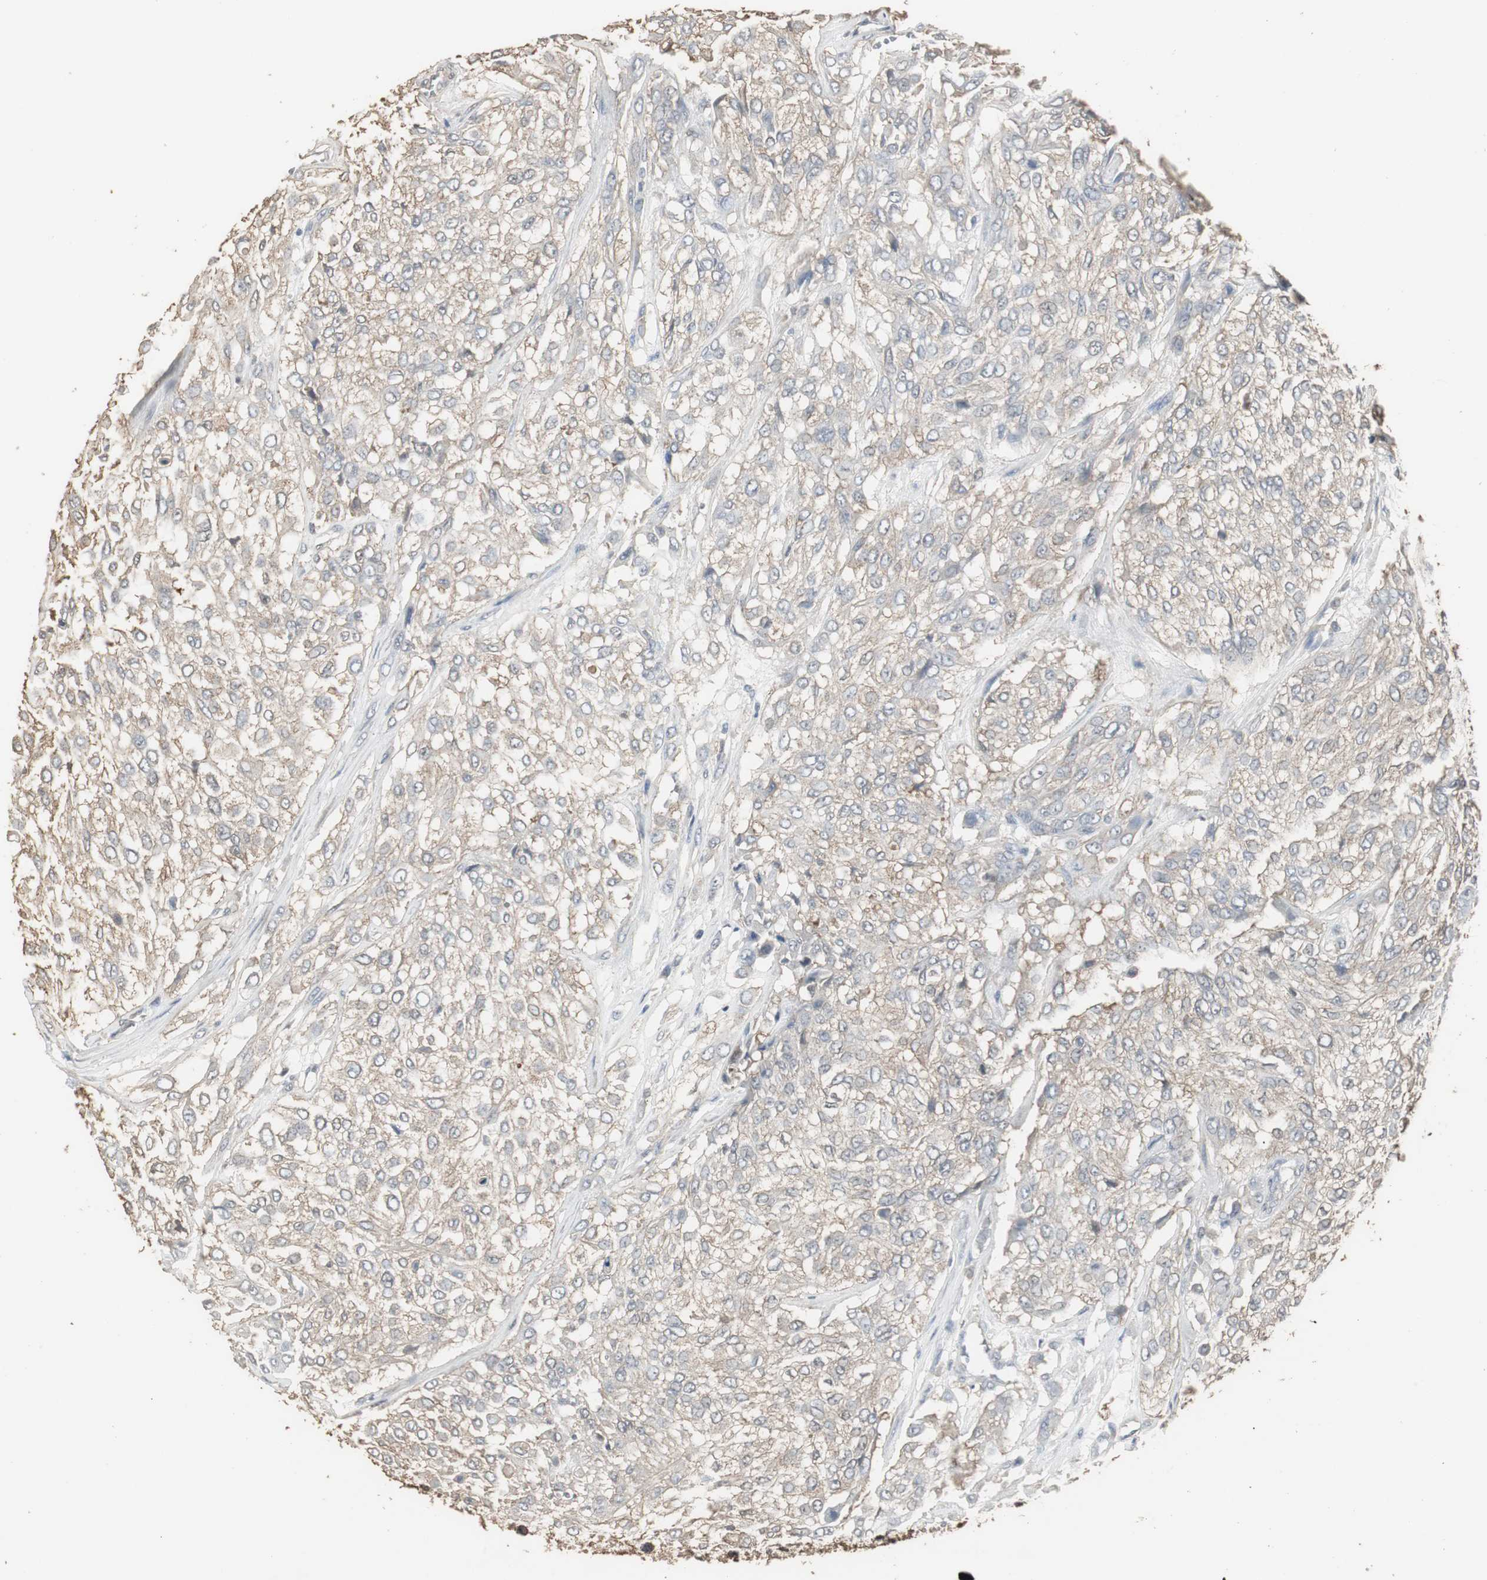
{"staining": {"intensity": "weak", "quantity": ">75%", "location": "cytoplasmic/membranous"}, "tissue": "urothelial cancer", "cell_type": "Tumor cells", "image_type": "cancer", "snomed": [{"axis": "morphology", "description": "Urothelial carcinoma, High grade"}, {"axis": "topography", "description": "Urinary bladder"}], "caption": "Weak cytoplasmic/membranous protein expression is identified in approximately >75% of tumor cells in high-grade urothelial carcinoma.", "gene": "HPRT1", "patient": {"sex": "male", "age": 57}}